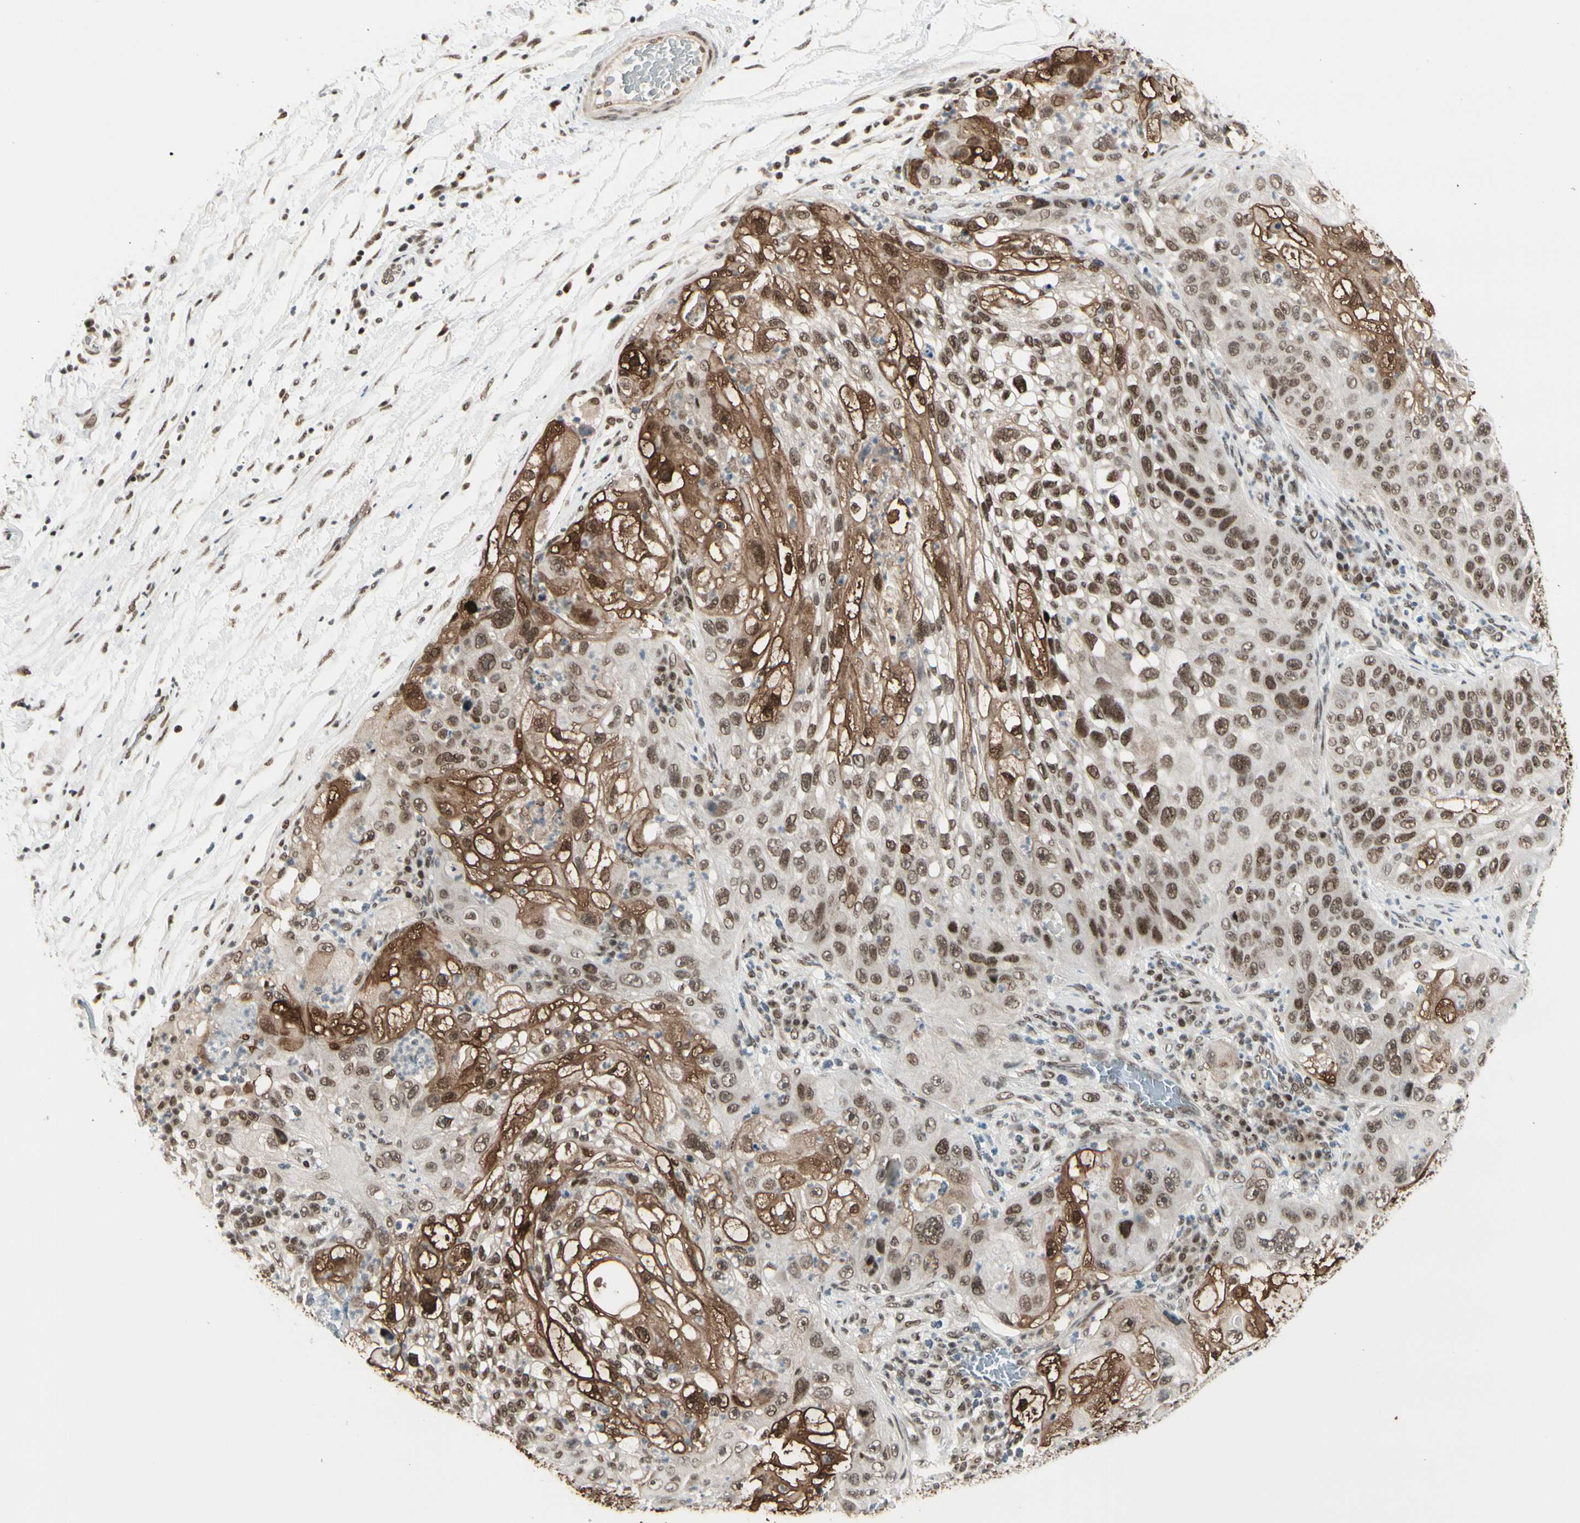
{"staining": {"intensity": "moderate", "quantity": ">75%", "location": "cytoplasmic/membranous,nuclear"}, "tissue": "lung cancer", "cell_type": "Tumor cells", "image_type": "cancer", "snomed": [{"axis": "morphology", "description": "Inflammation, NOS"}, {"axis": "morphology", "description": "Squamous cell carcinoma, NOS"}, {"axis": "topography", "description": "Lymph node"}, {"axis": "topography", "description": "Soft tissue"}, {"axis": "topography", "description": "Lung"}], "caption": "IHC photomicrograph of neoplastic tissue: squamous cell carcinoma (lung) stained using immunohistochemistry demonstrates medium levels of moderate protein expression localized specifically in the cytoplasmic/membranous and nuclear of tumor cells, appearing as a cytoplasmic/membranous and nuclear brown color.", "gene": "CHAMP1", "patient": {"sex": "male", "age": 66}}